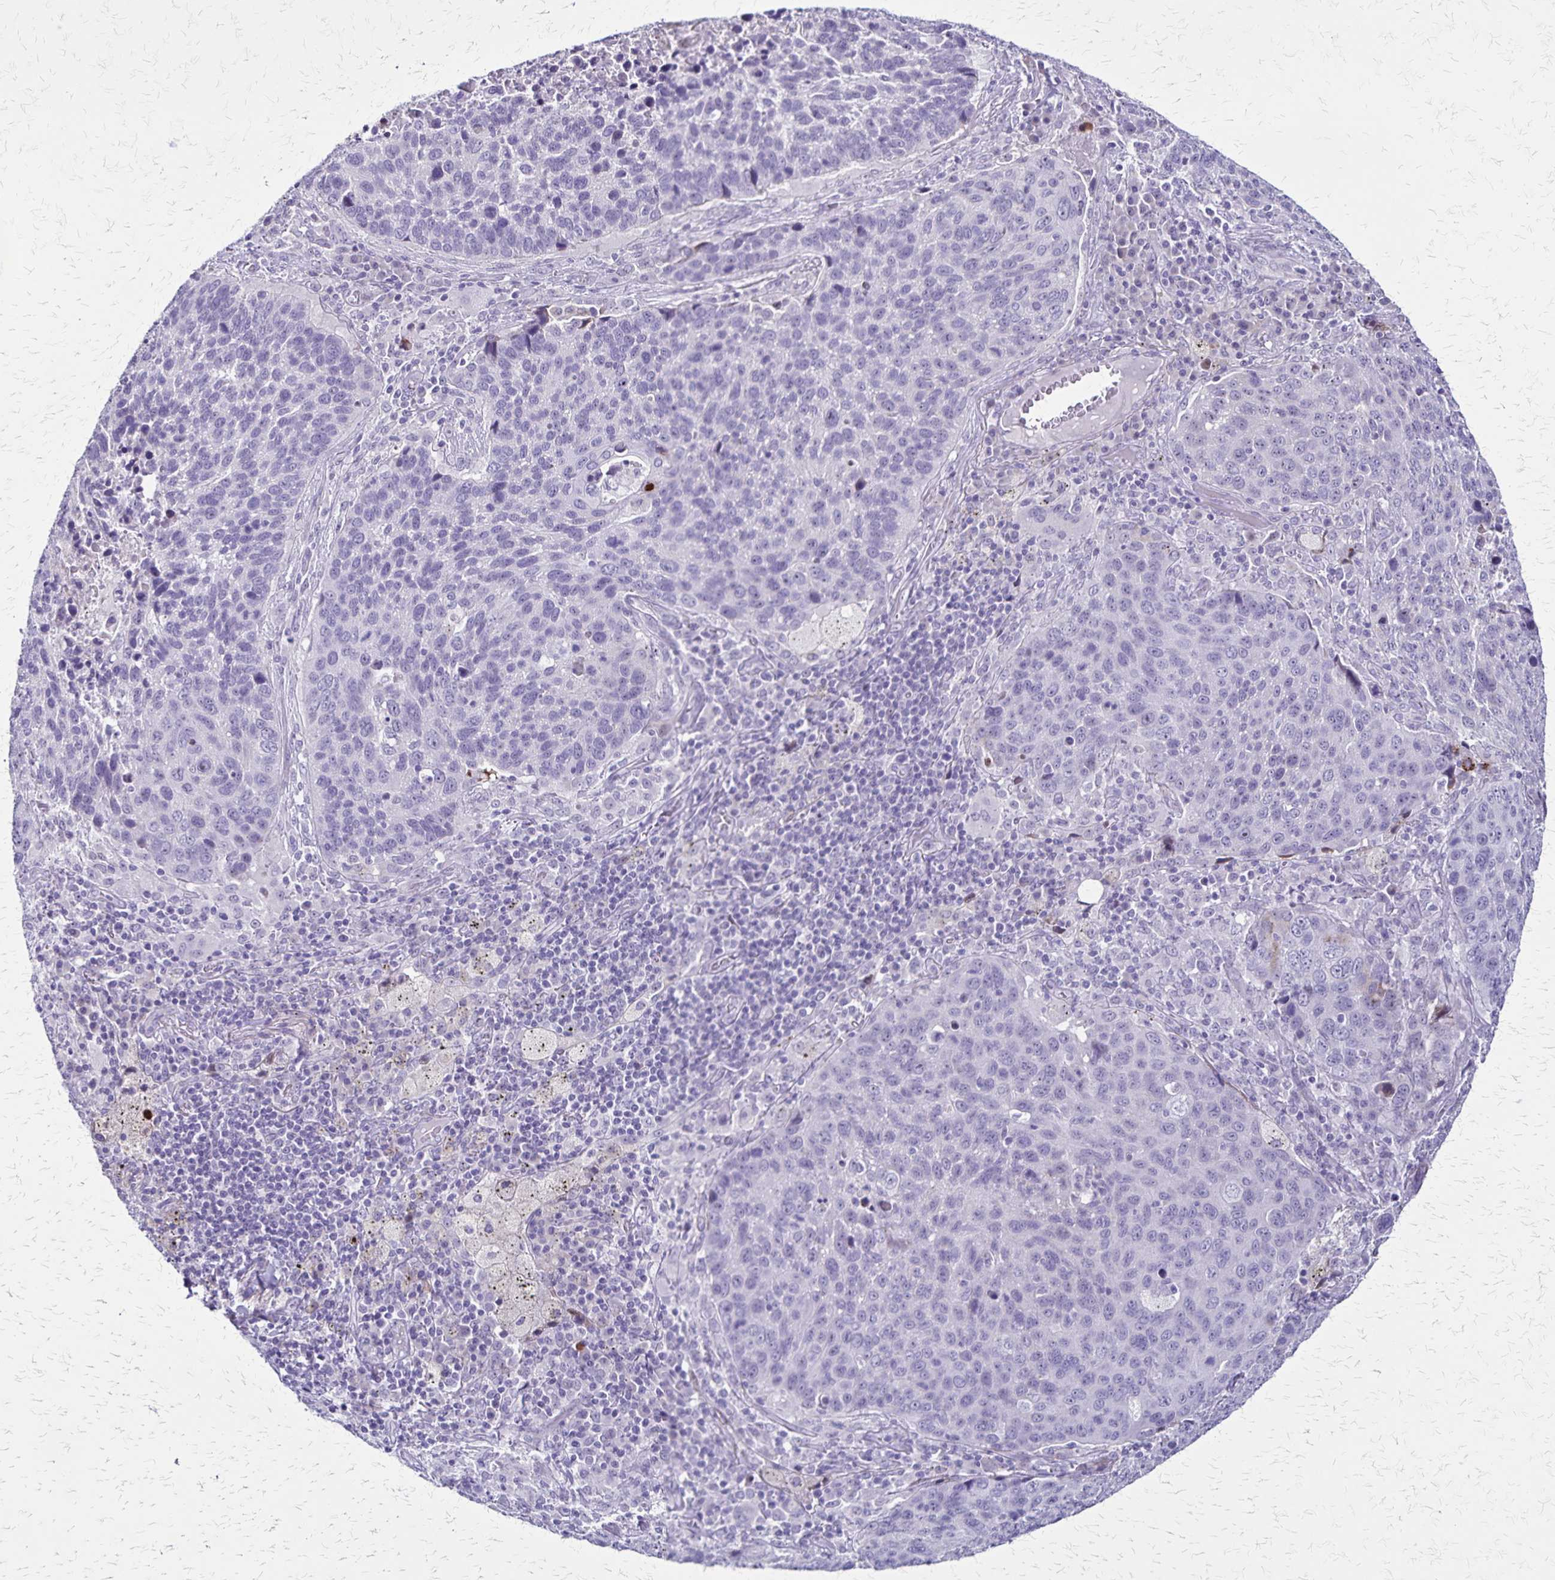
{"staining": {"intensity": "negative", "quantity": "none", "location": "none"}, "tissue": "lung cancer", "cell_type": "Tumor cells", "image_type": "cancer", "snomed": [{"axis": "morphology", "description": "Squamous cell carcinoma, NOS"}, {"axis": "topography", "description": "Lung"}], "caption": "Histopathology image shows no significant protein staining in tumor cells of squamous cell carcinoma (lung).", "gene": "OR51B5", "patient": {"sex": "male", "age": 68}}